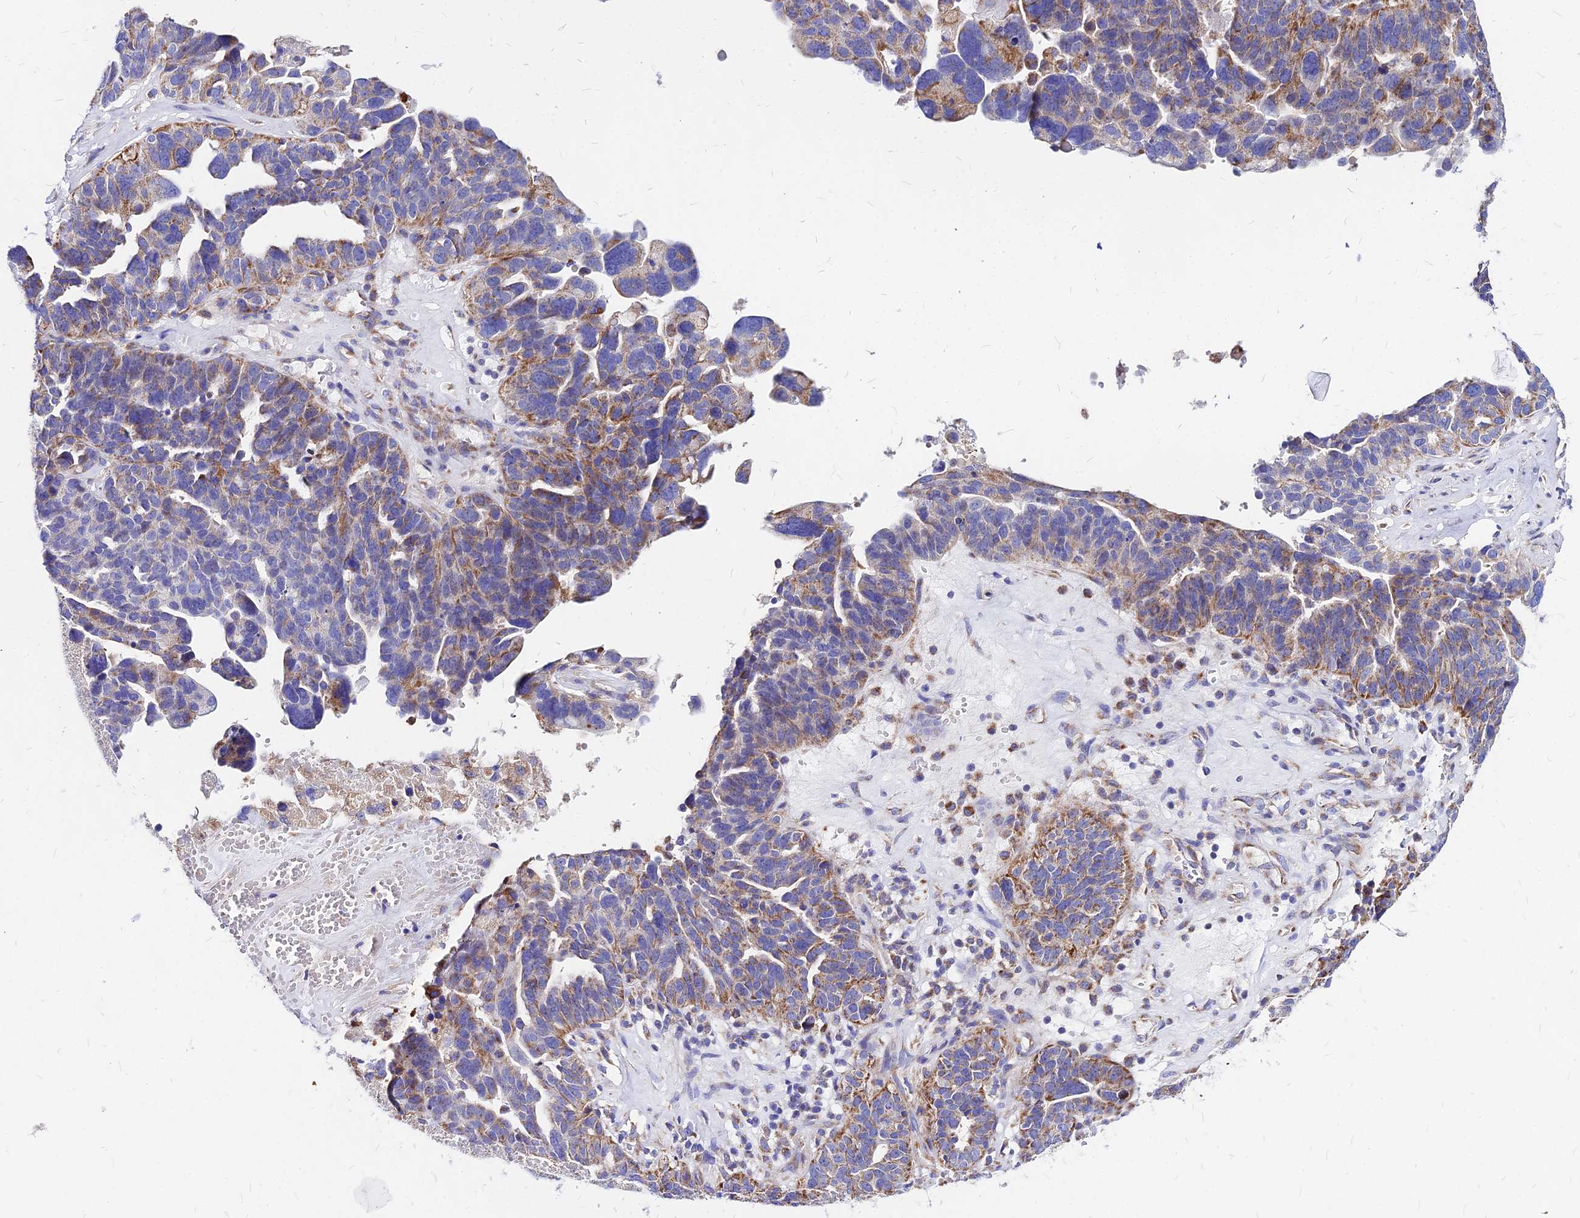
{"staining": {"intensity": "moderate", "quantity": "25%-75%", "location": "cytoplasmic/membranous"}, "tissue": "ovarian cancer", "cell_type": "Tumor cells", "image_type": "cancer", "snomed": [{"axis": "morphology", "description": "Cystadenocarcinoma, serous, NOS"}, {"axis": "topography", "description": "Ovary"}], "caption": "A high-resolution micrograph shows immunohistochemistry staining of serous cystadenocarcinoma (ovarian), which reveals moderate cytoplasmic/membranous expression in approximately 25%-75% of tumor cells.", "gene": "MRPL3", "patient": {"sex": "female", "age": 59}}